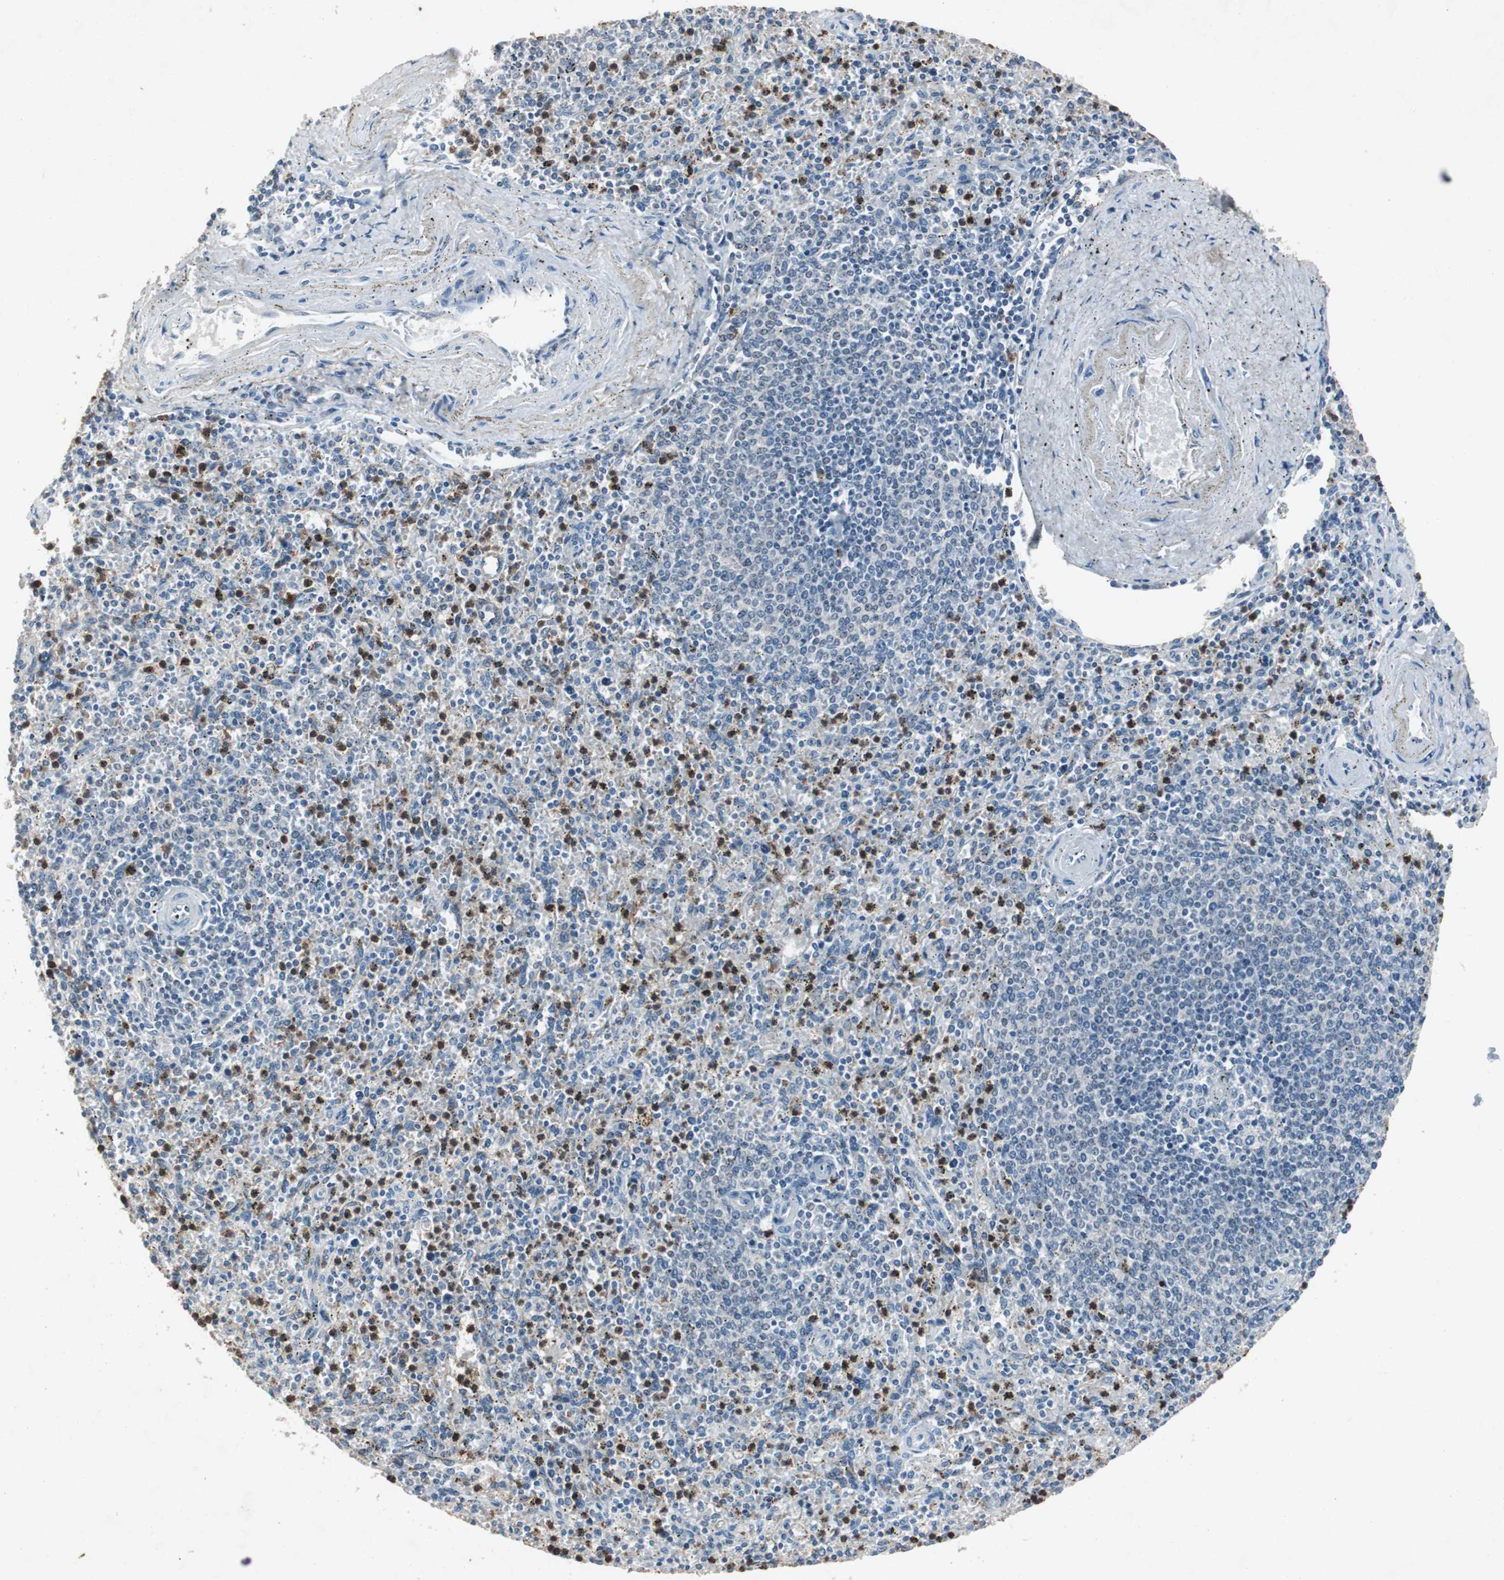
{"staining": {"intensity": "negative", "quantity": "none", "location": "none"}, "tissue": "spleen", "cell_type": "Cells in red pulp", "image_type": "normal", "snomed": [{"axis": "morphology", "description": "Normal tissue, NOS"}, {"axis": "topography", "description": "Spleen"}], "caption": "The image exhibits no staining of cells in red pulp in unremarkable spleen. (DAB (3,3'-diaminobenzidine) IHC with hematoxylin counter stain).", "gene": "ADNP2", "patient": {"sex": "male", "age": 72}}